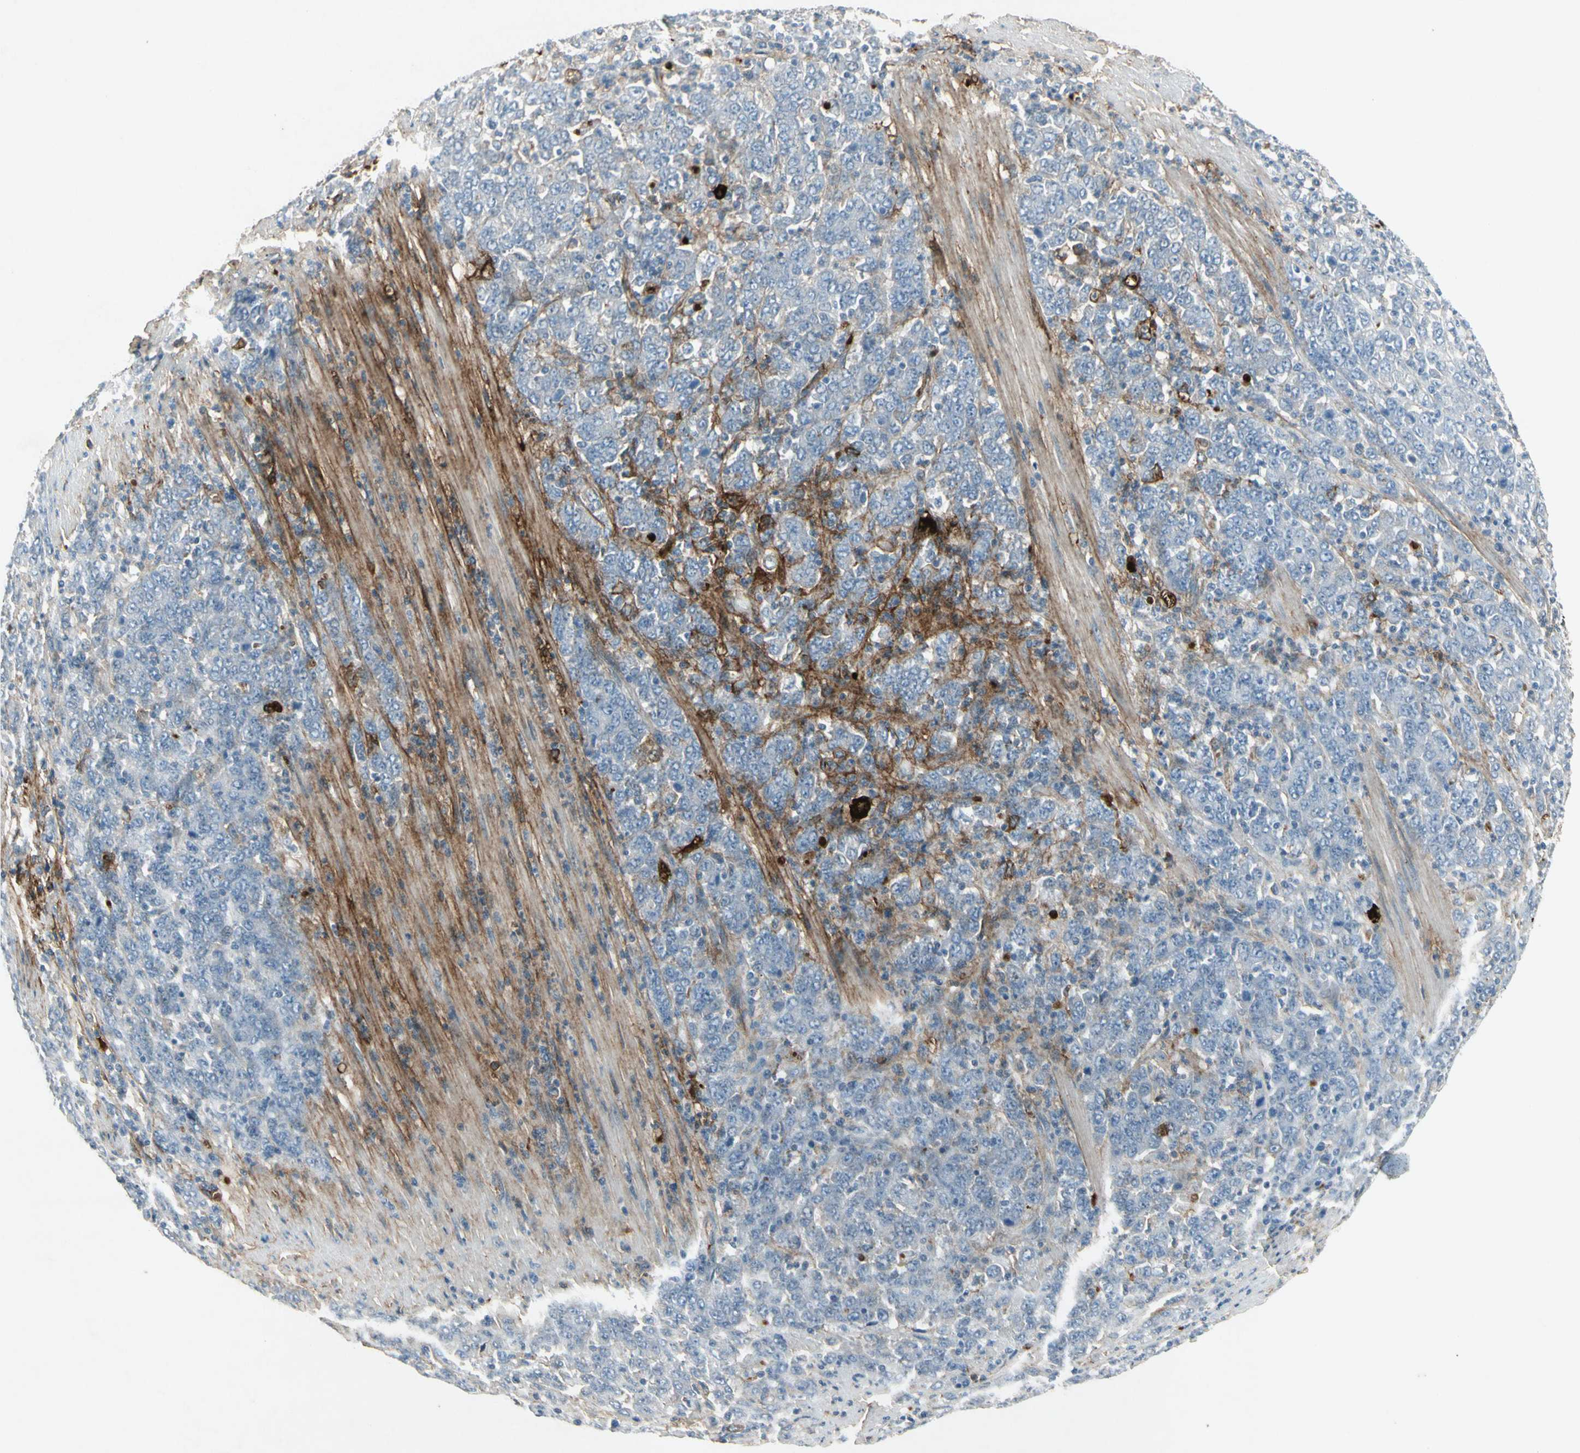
{"staining": {"intensity": "negative", "quantity": "none", "location": "none"}, "tissue": "stomach cancer", "cell_type": "Tumor cells", "image_type": "cancer", "snomed": [{"axis": "morphology", "description": "Adenocarcinoma, NOS"}, {"axis": "topography", "description": "Stomach, lower"}], "caption": "A photomicrograph of adenocarcinoma (stomach) stained for a protein demonstrates no brown staining in tumor cells. (DAB IHC with hematoxylin counter stain).", "gene": "IGHM", "patient": {"sex": "female", "age": 71}}